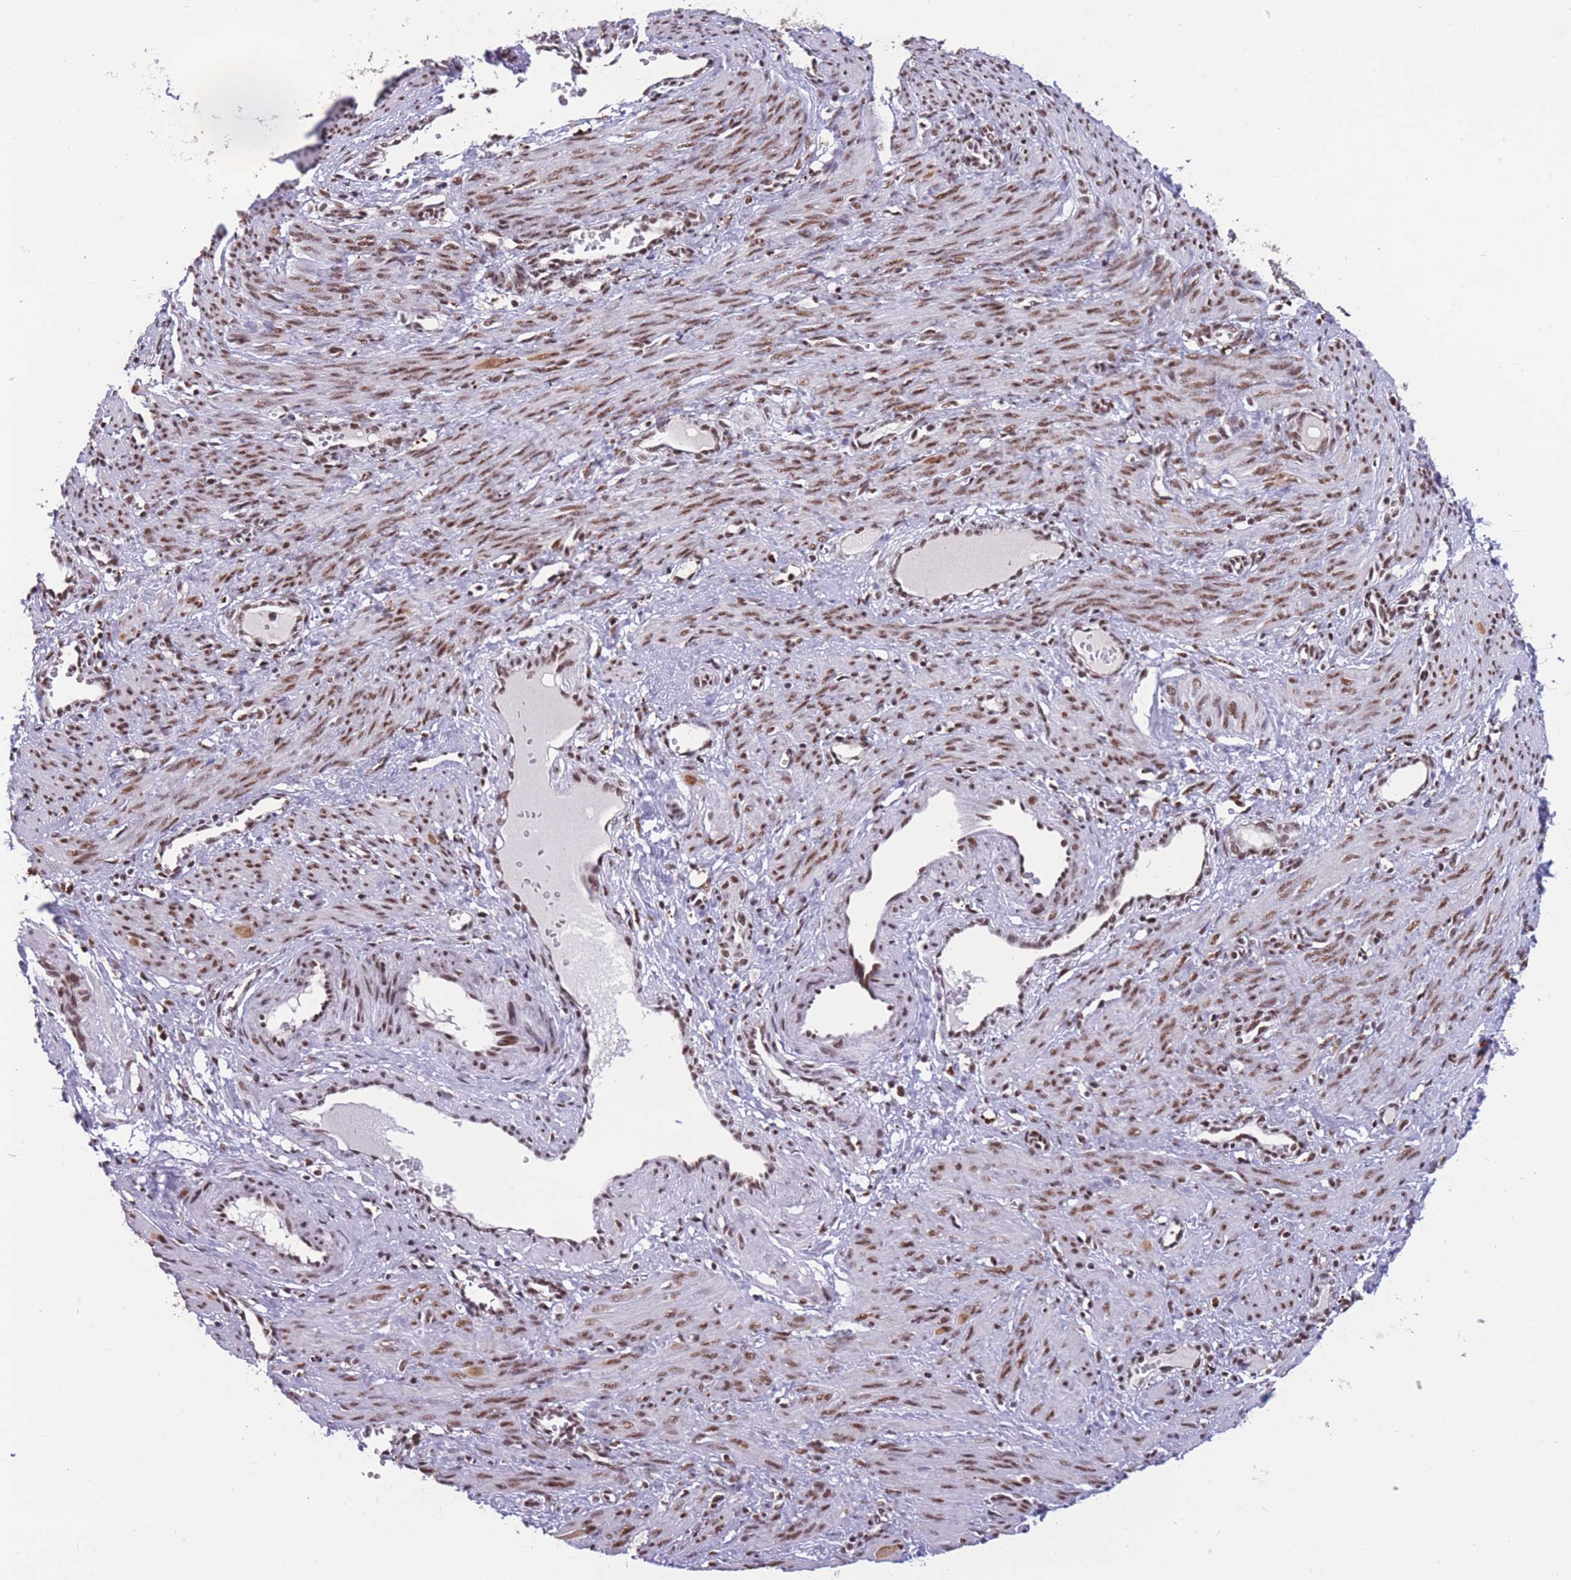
{"staining": {"intensity": "moderate", "quantity": ">75%", "location": "nuclear"}, "tissue": "smooth muscle", "cell_type": "Smooth muscle cells", "image_type": "normal", "snomed": [{"axis": "morphology", "description": "Normal tissue, NOS"}, {"axis": "topography", "description": "Endometrium"}], "caption": "IHC photomicrograph of normal smooth muscle: human smooth muscle stained using IHC exhibits medium levels of moderate protein expression localized specifically in the nuclear of smooth muscle cells, appearing as a nuclear brown color.", "gene": "PRPF19", "patient": {"sex": "female", "age": 33}}